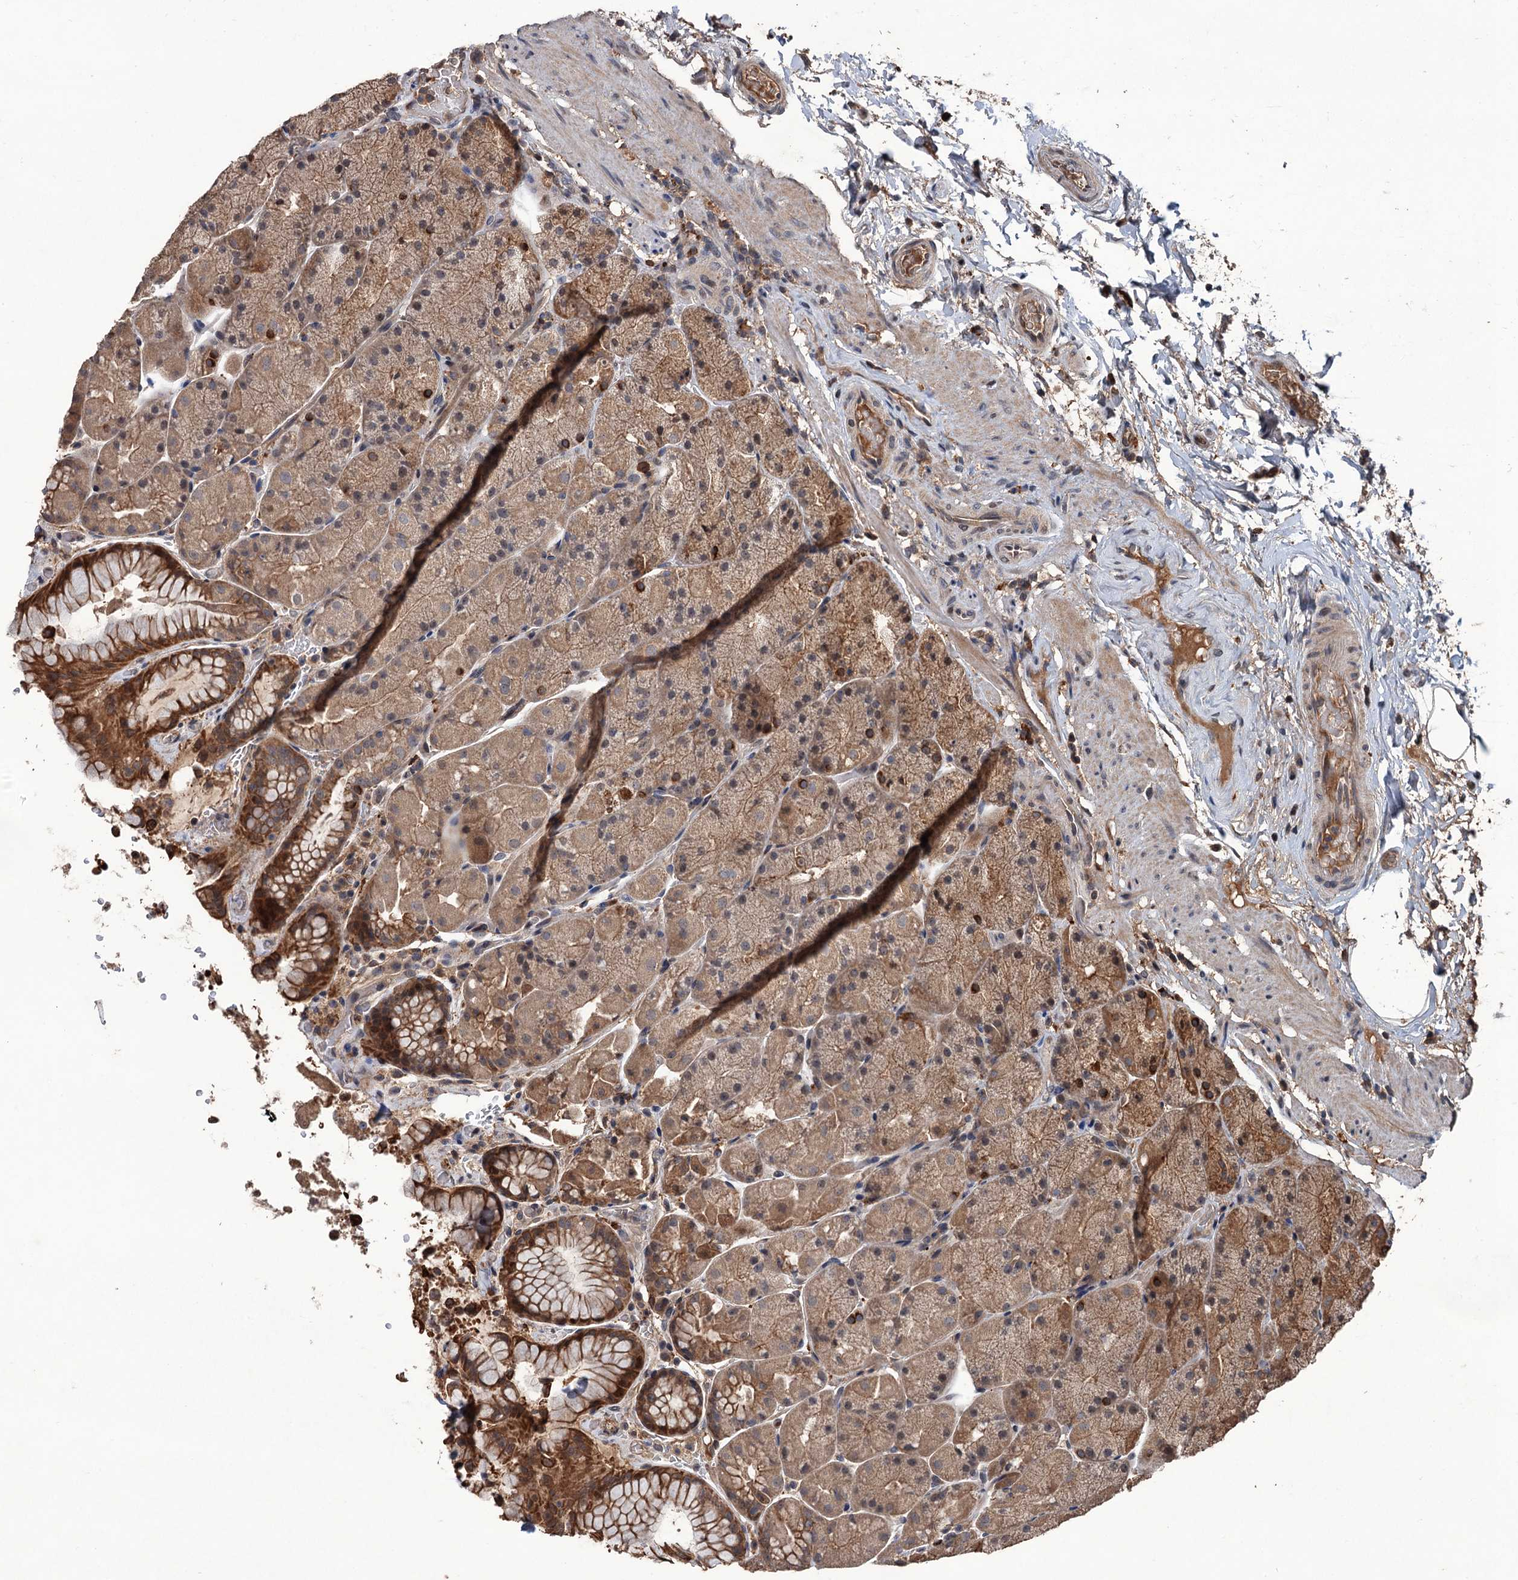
{"staining": {"intensity": "moderate", "quantity": ">75%", "location": "cytoplasmic/membranous"}, "tissue": "stomach", "cell_type": "Glandular cells", "image_type": "normal", "snomed": [{"axis": "morphology", "description": "Normal tissue, NOS"}, {"axis": "topography", "description": "Stomach, upper"}, {"axis": "topography", "description": "Stomach, lower"}], "caption": "An immunohistochemistry micrograph of normal tissue is shown. Protein staining in brown labels moderate cytoplasmic/membranous positivity in stomach within glandular cells.", "gene": "ZNF438", "patient": {"sex": "male", "age": 67}}